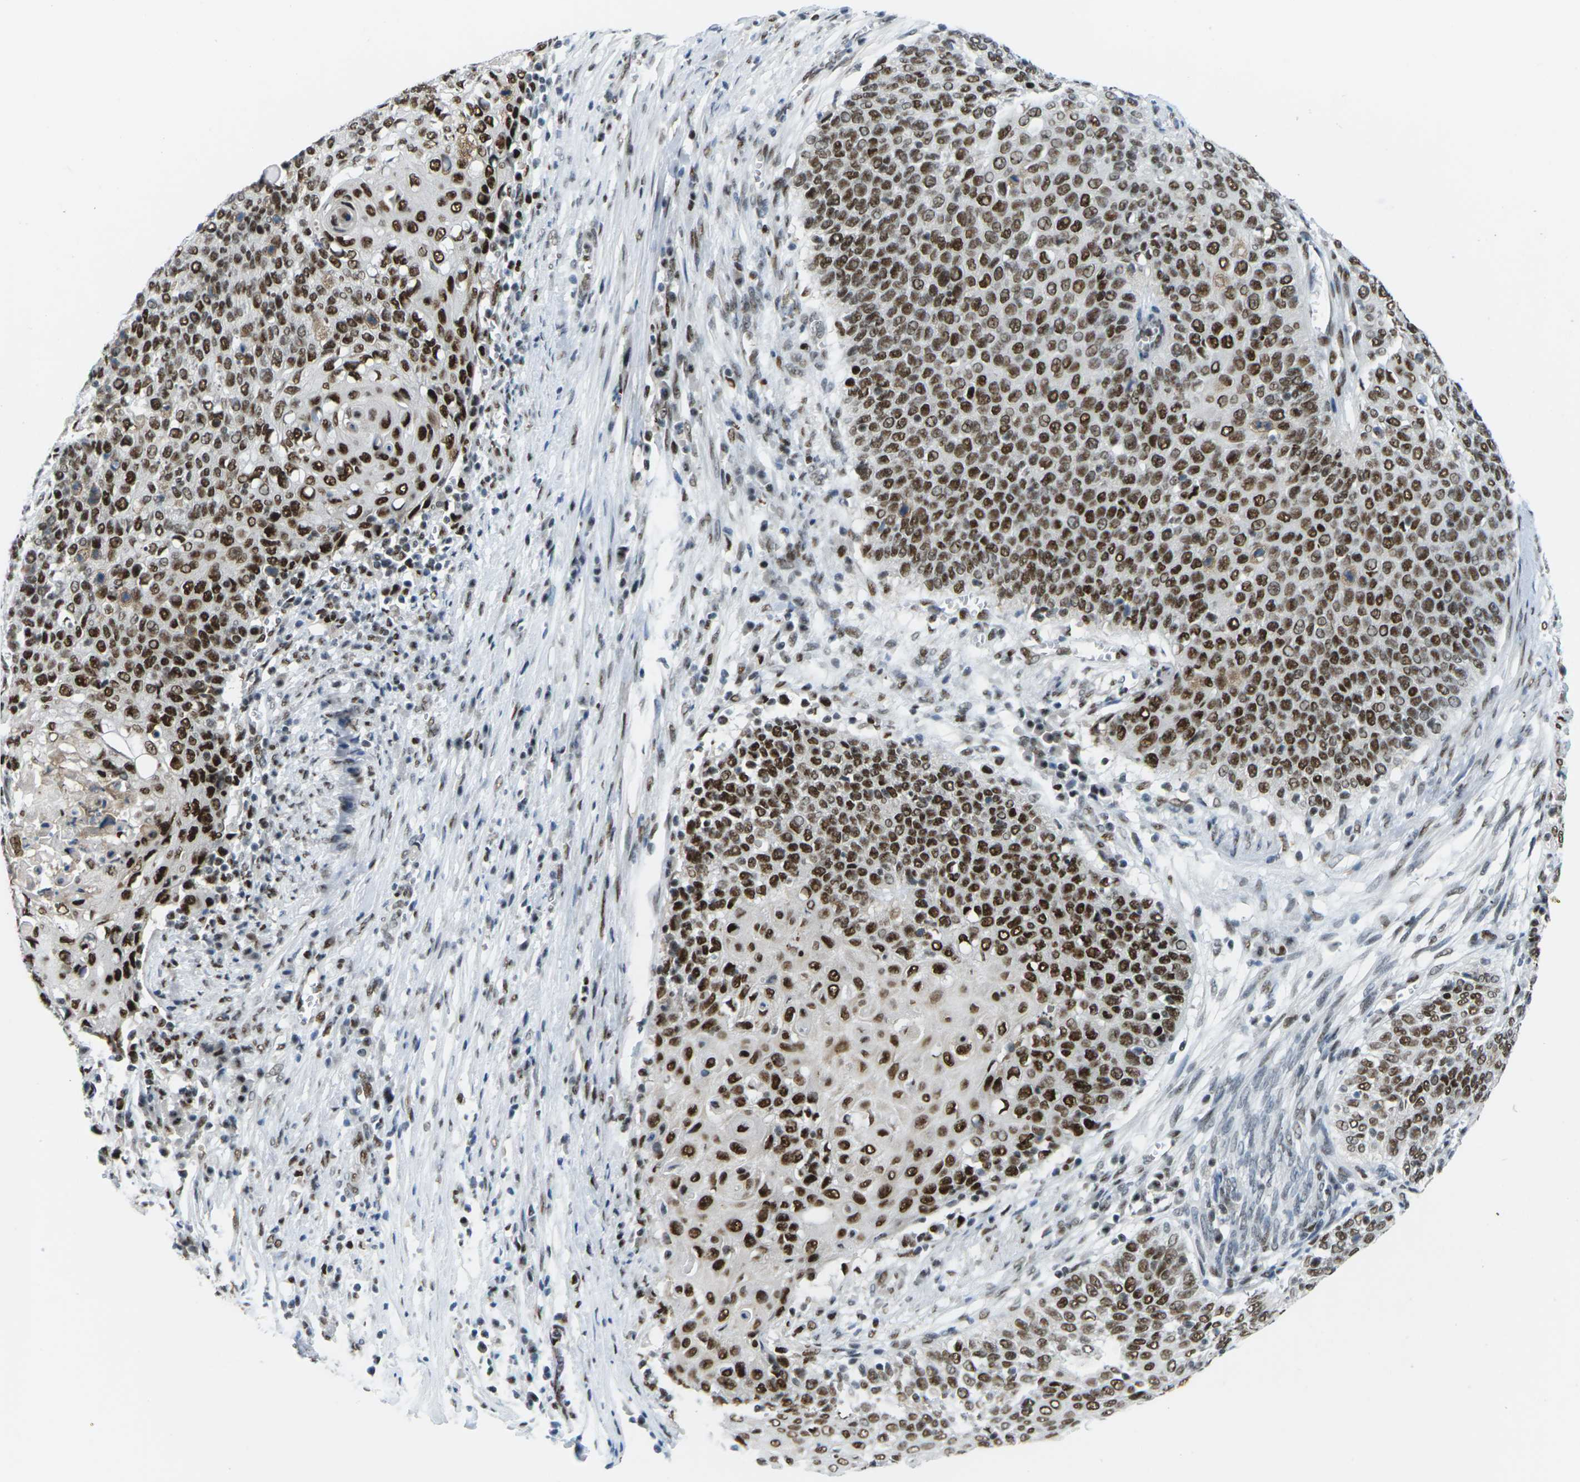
{"staining": {"intensity": "strong", "quantity": ">75%", "location": "nuclear"}, "tissue": "cervical cancer", "cell_type": "Tumor cells", "image_type": "cancer", "snomed": [{"axis": "morphology", "description": "Squamous cell carcinoma, NOS"}, {"axis": "topography", "description": "Cervix"}], "caption": "Tumor cells show strong nuclear positivity in about >75% of cells in cervical squamous cell carcinoma.", "gene": "PSME3", "patient": {"sex": "female", "age": 39}}